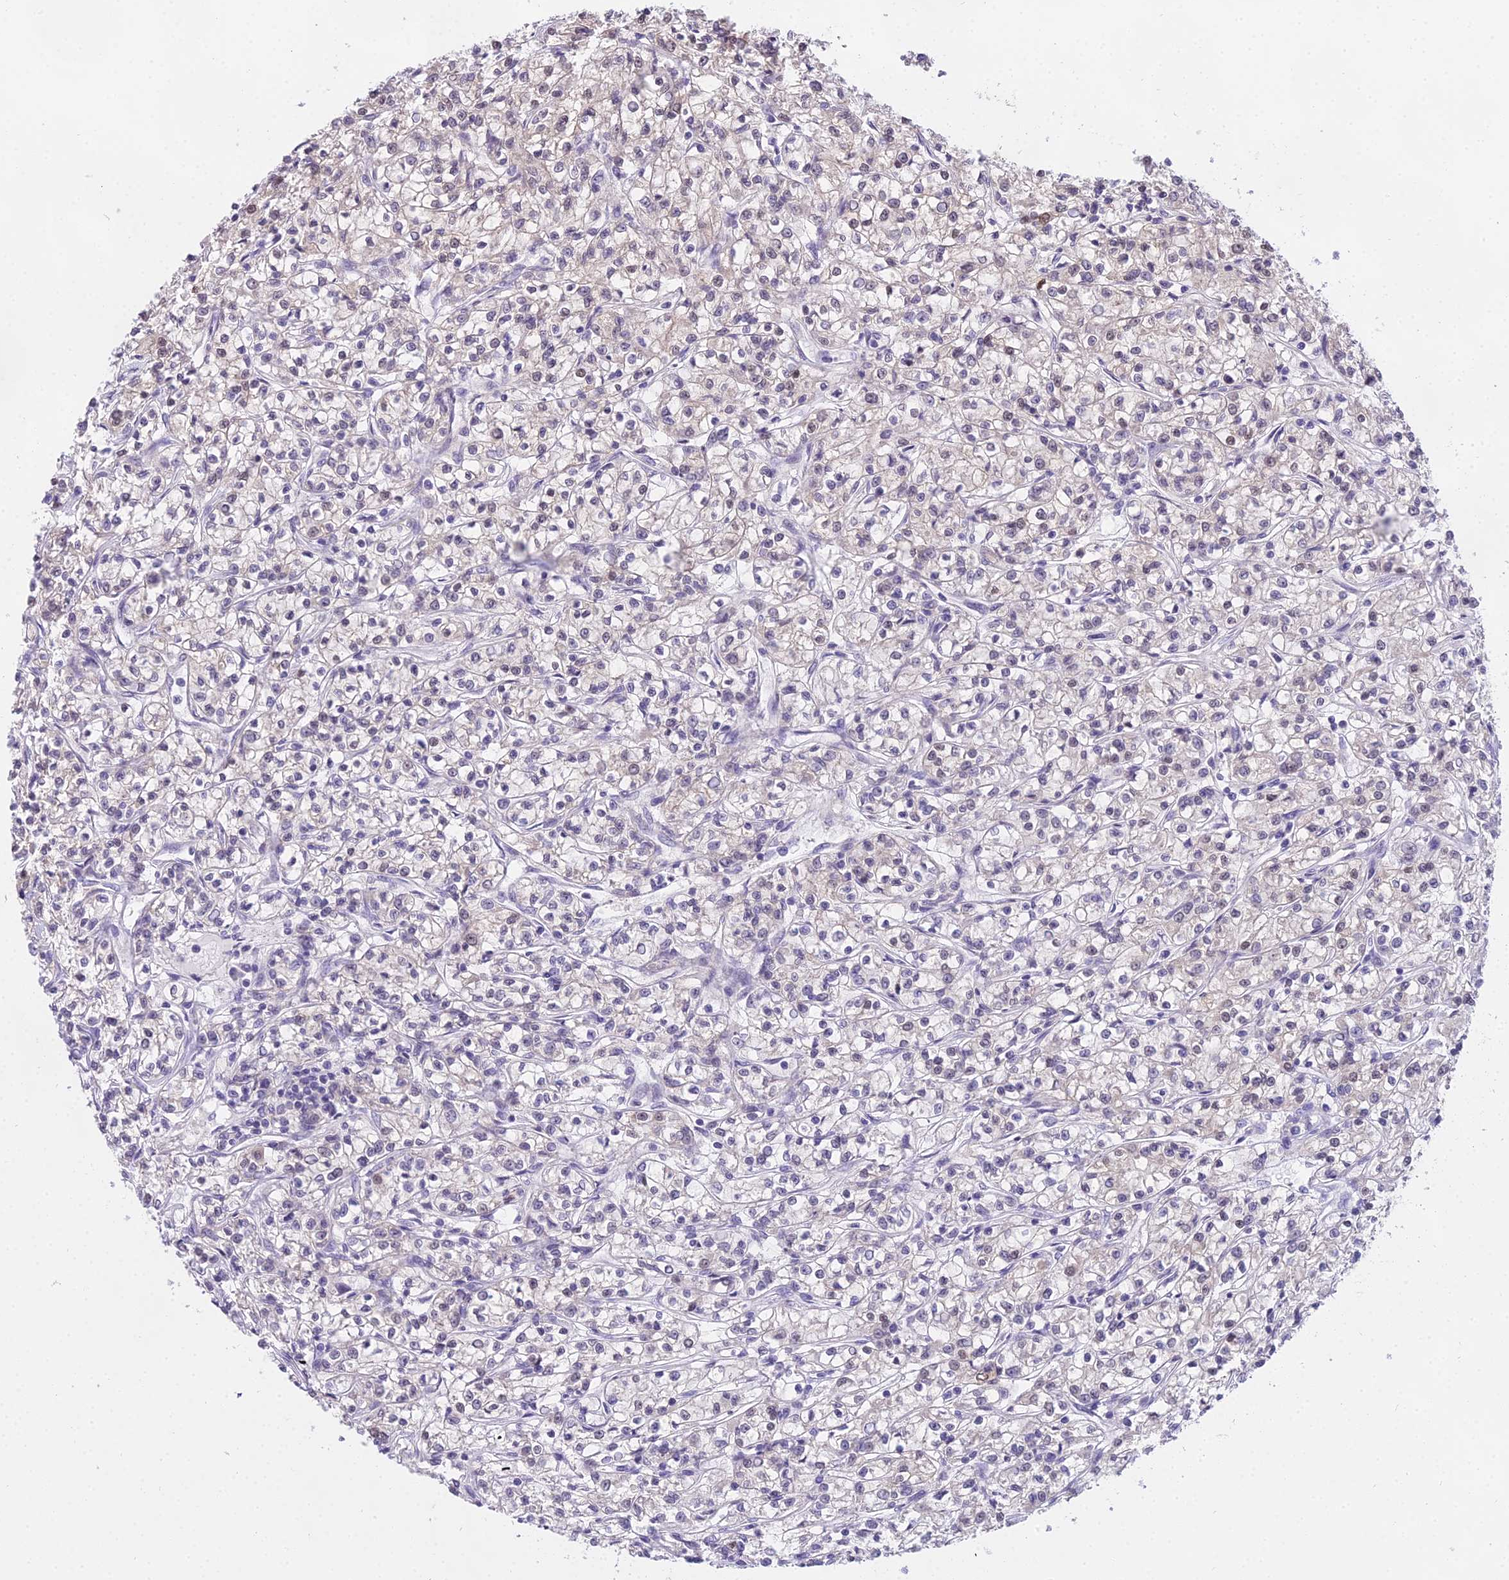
{"staining": {"intensity": "negative", "quantity": "none", "location": "none"}, "tissue": "renal cancer", "cell_type": "Tumor cells", "image_type": "cancer", "snomed": [{"axis": "morphology", "description": "Adenocarcinoma, NOS"}, {"axis": "topography", "description": "Kidney"}], "caption": "High power microscopy histopathology image of an immunohistochemistry (IHC) image of renal adenocarcinoma, revealing no significant staining in tumor cells. The staining is performed using DAB (3,3'-diaminobenzidine) brown chromogen with nuclei counter-stained in using hematoxylin.", "gene": "MAT2A", "patient": {"sex": "female", "age": 59}}